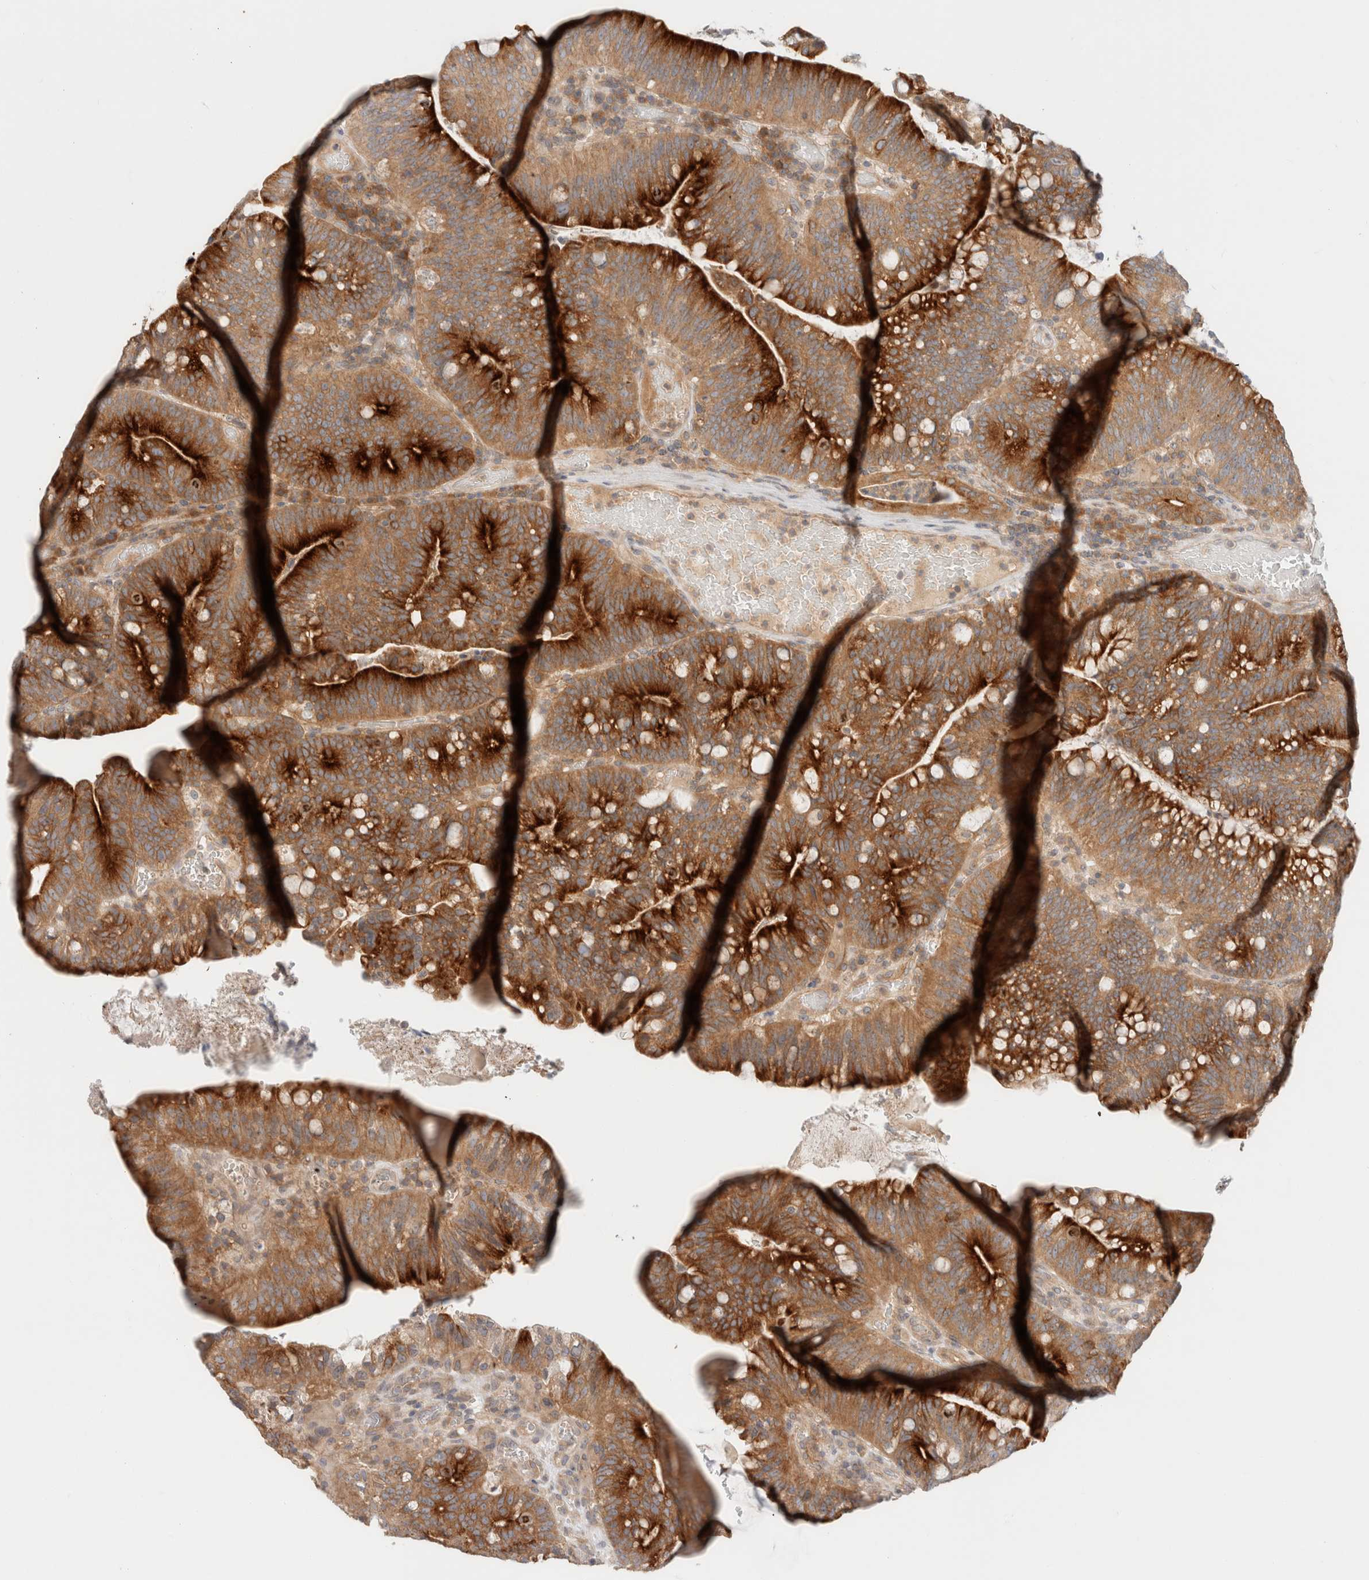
{"staining": {"intensity": "strong", "quantity": ">75%", "location": "cytoplasmic/membranous"}, "tissue": "colorectal cancer", "cell_type": "Tumor cells", "image_type": "cancer", "snomed": [{"axis": "morphology", "description": "Adenocarcinoma, NOS"}, {"axis": "topography", "description": "Colon"}], "caption": "Immunohistochemical staining of colorectal adenocarcinoma demonstrates high levels of strong cytoplasmic/membranous positivity in approximately >75% of tumor cells.", "gene": "MARK3", "patient": {"sex": "female", "age": 66}}